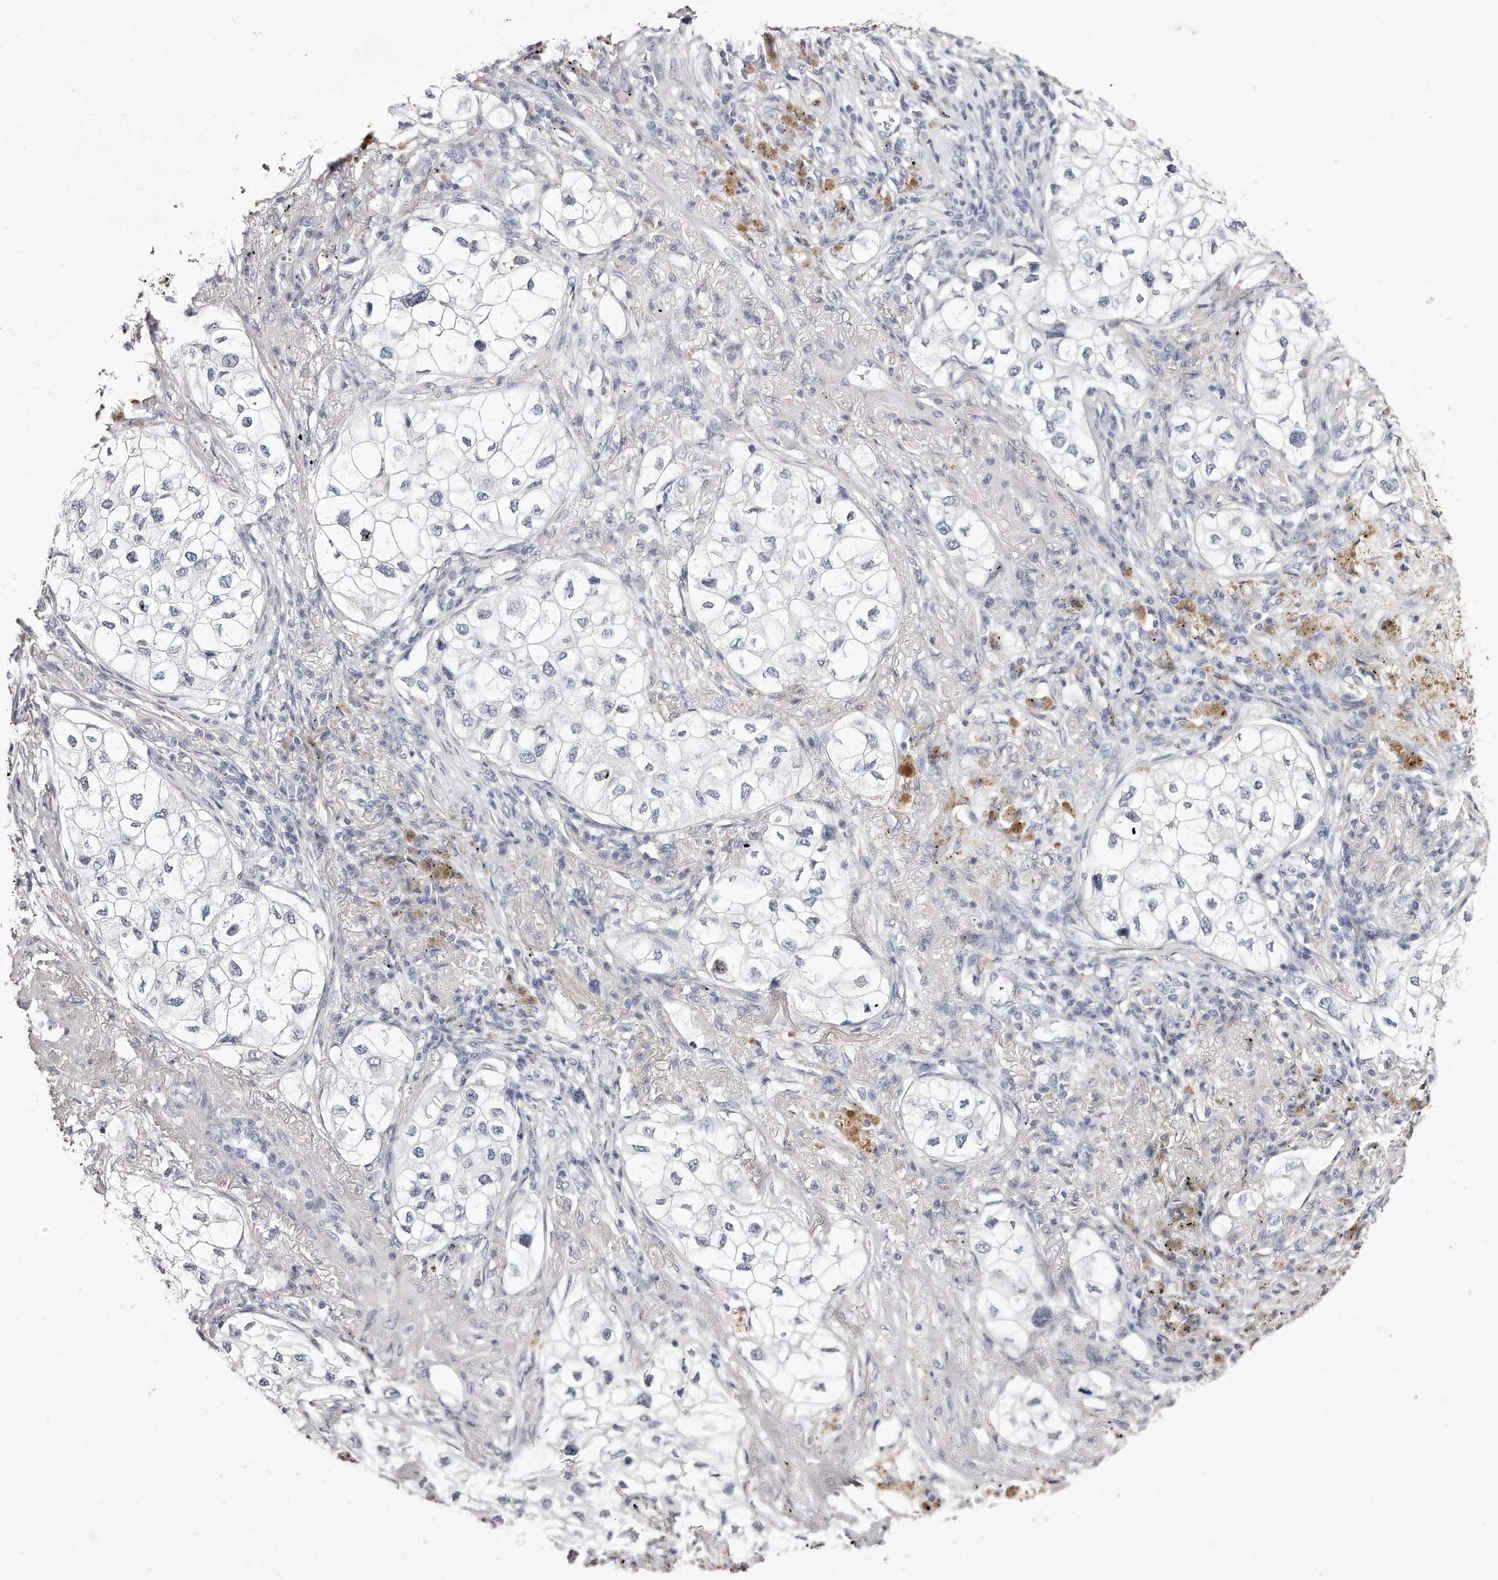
{"staining": {"intensity": "negative", "quantity": "none", "location": "none"}, "tissue": "lung cancer", "cell_type": "Tumor cells", "image_type": "cancer", "snomed": [{"axis": "morphology", "description": "Adenocarcinoma, NOS"}, {"axis": "topography", "description": "Lung"}], "caption": "This is an immunohistochemistry (IHC) image of lung cancer. There is no staining in tumor cells.", "gene": "GDA", "patient": {"sex": "male", "age": 63}}